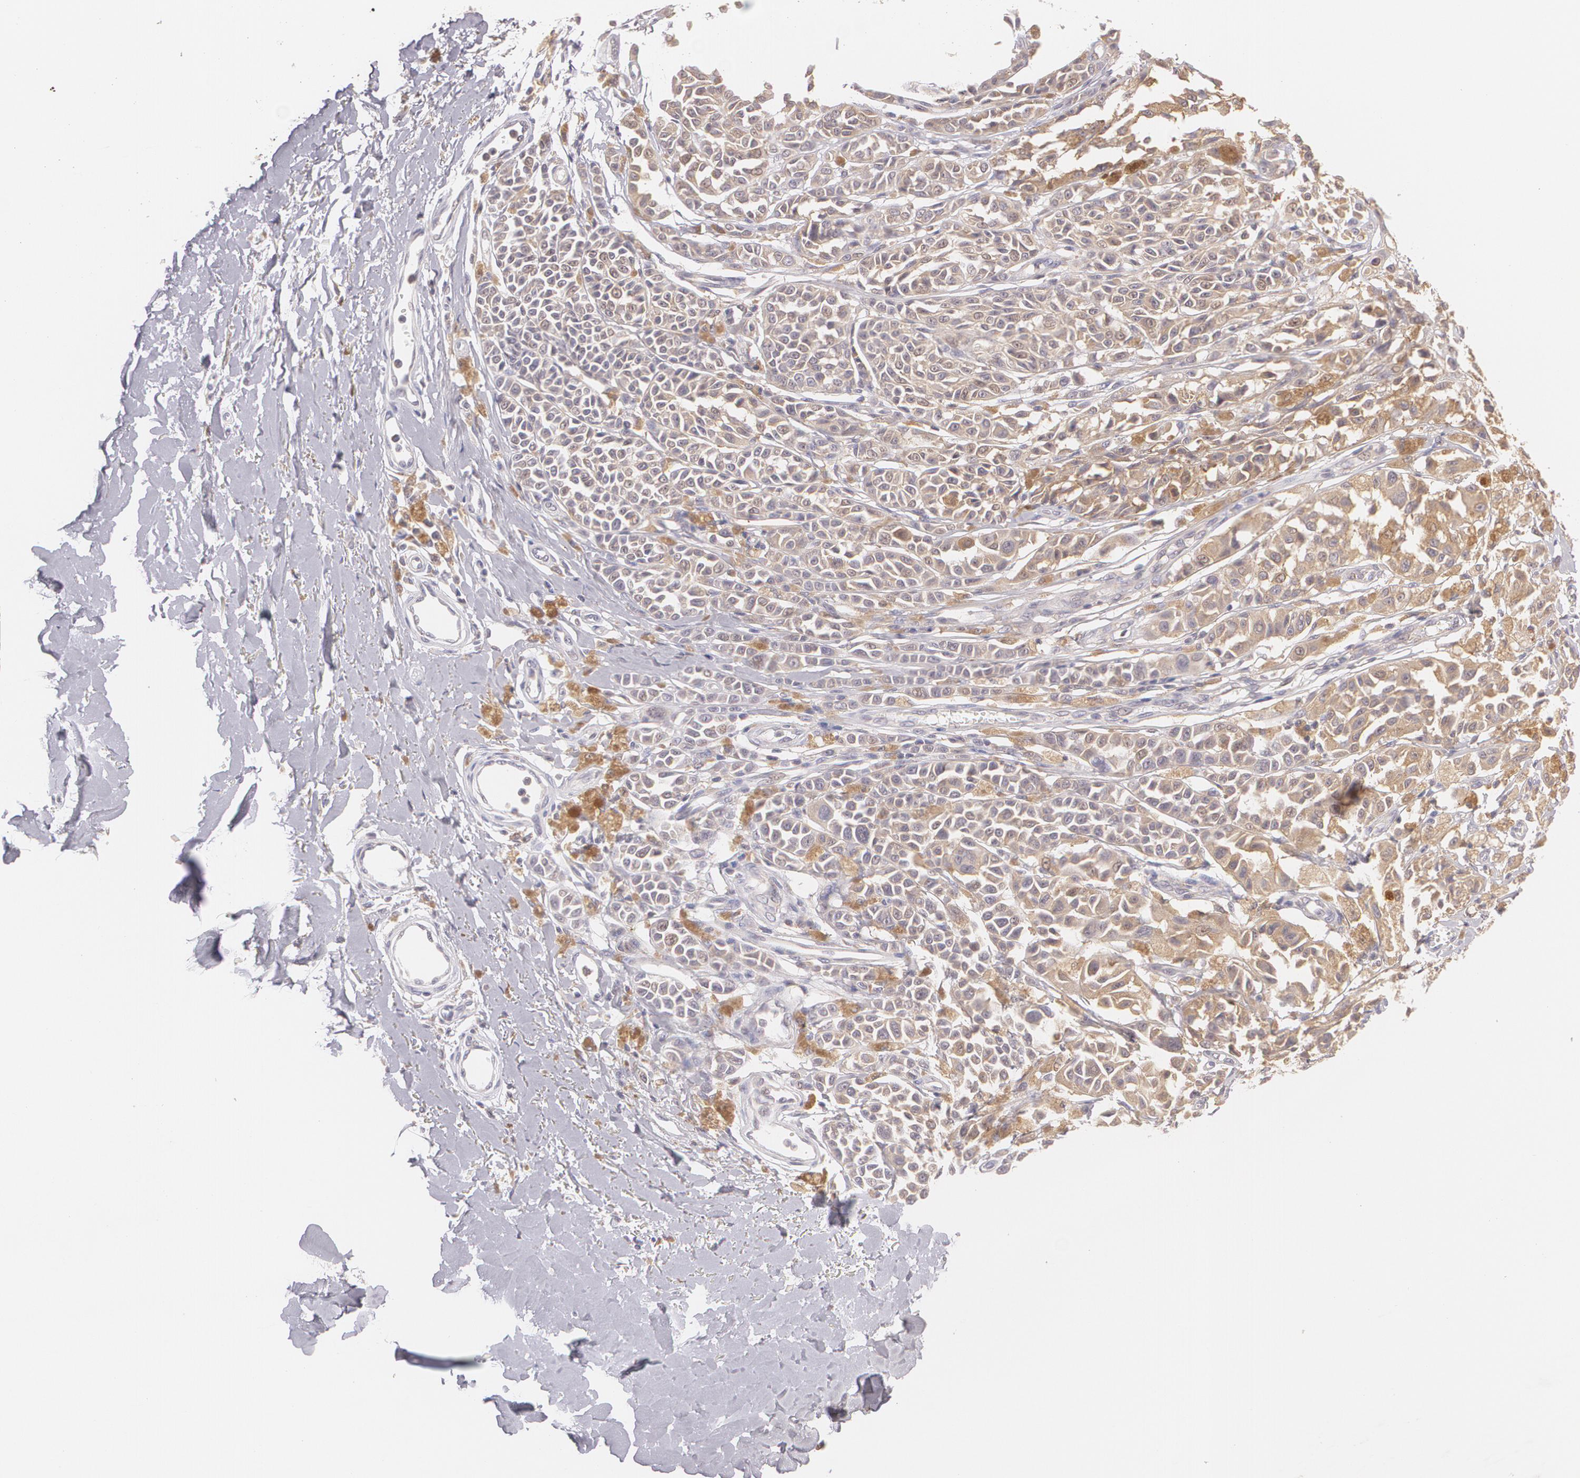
{"staining": {"intensity": "weak", "quantity": ">75%", "location": "cytoplasmic/membranous"}, "tissue": "melanoma", "cell_type": "Tumor cells", "image_type": "cancer", "snomed": [{"axis": "morphology", "description": "Malignant melanoma, NOS"}, {"axis": "topography", "description": "Skin"}], "caption": "This histopathology image exhibits IHC staining of human melanoma, with low weak cytoplasmic/membranous staining in approximately >75% of tumor cells.", "gene": "CCL17", "patient": {"sex": "female", "age": 38}}